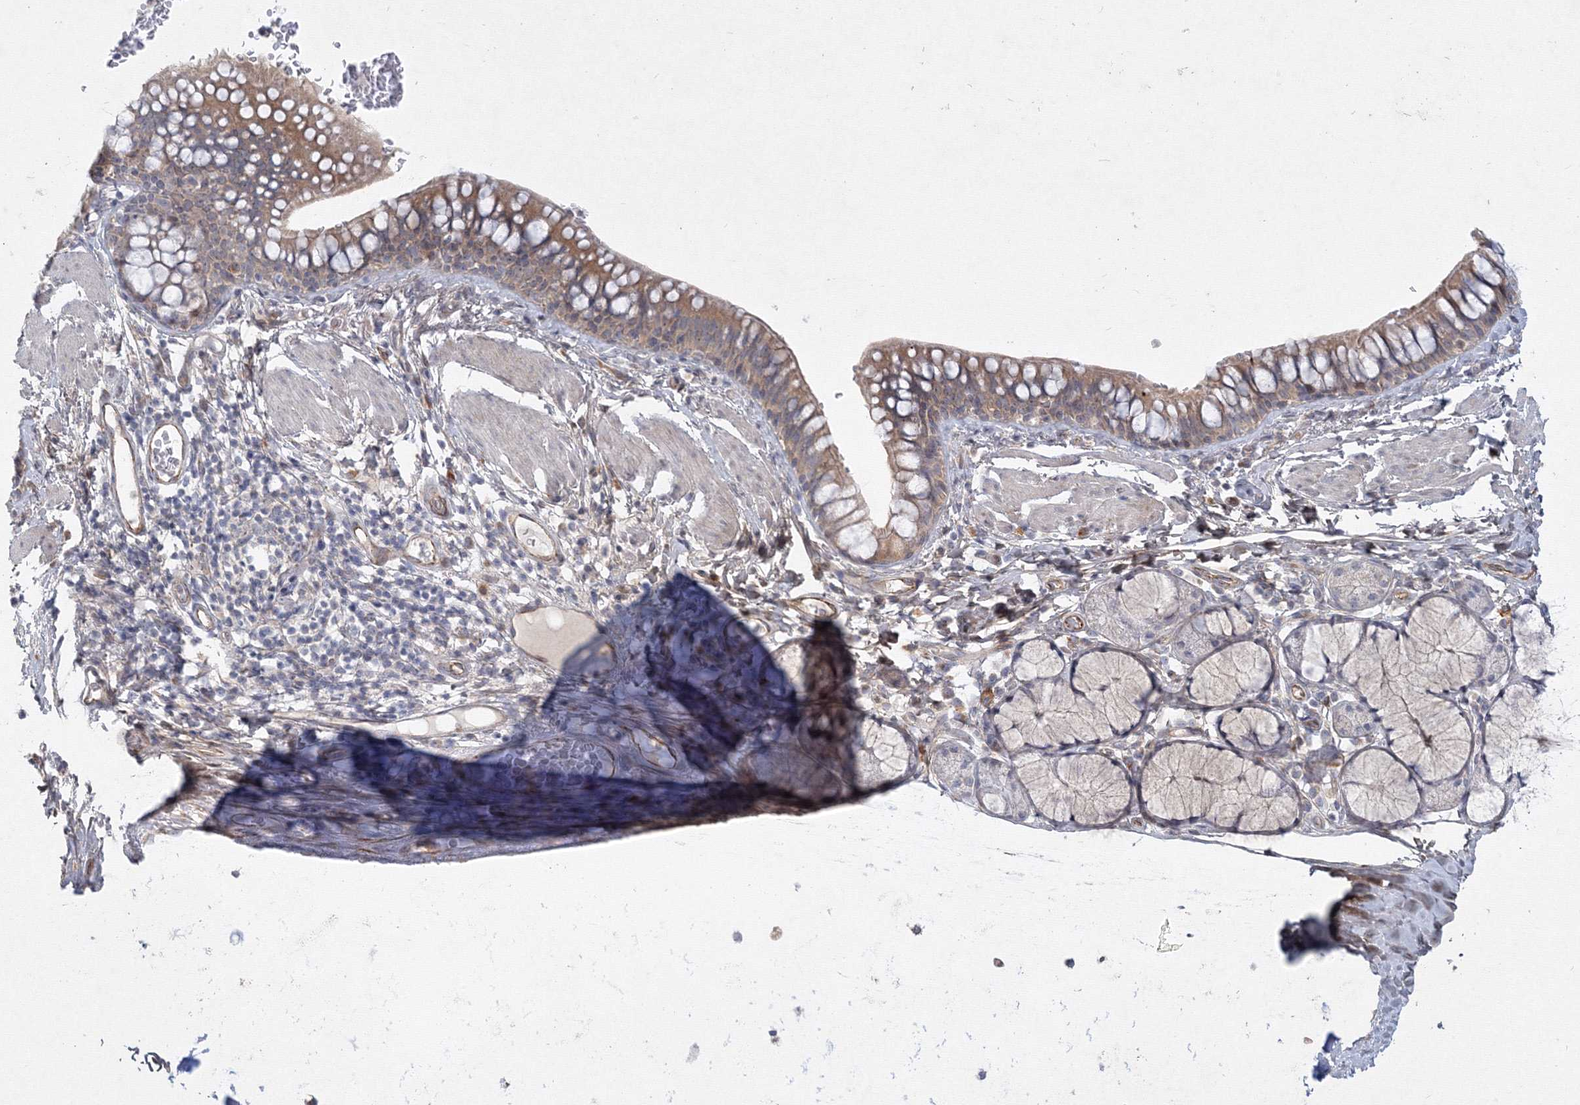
{"staining": {"intensity": "moderate", "quantity": "25%-75%", "location": "cytoplasmic/membranous"}, "tissue": "bronchus", "cell_type": "Respiratory epithelial cells", "image_type": "normal", "snomed": [{"axis": "morphology", "description": "Normal tissue, NOS"}, {"axis": "topography", "description": "Cartilage tissue"}, {"axis": "topography", "description": "Bronchus"}], "caption": "Human bronchus stained with a brown dye displays moderate cytoplasmic/membranous positive positivity in approximately 25%-75% of respiratory epithelial cells.", "gene": "WDR49", "patient": {"sex": "female", "age": 36}}